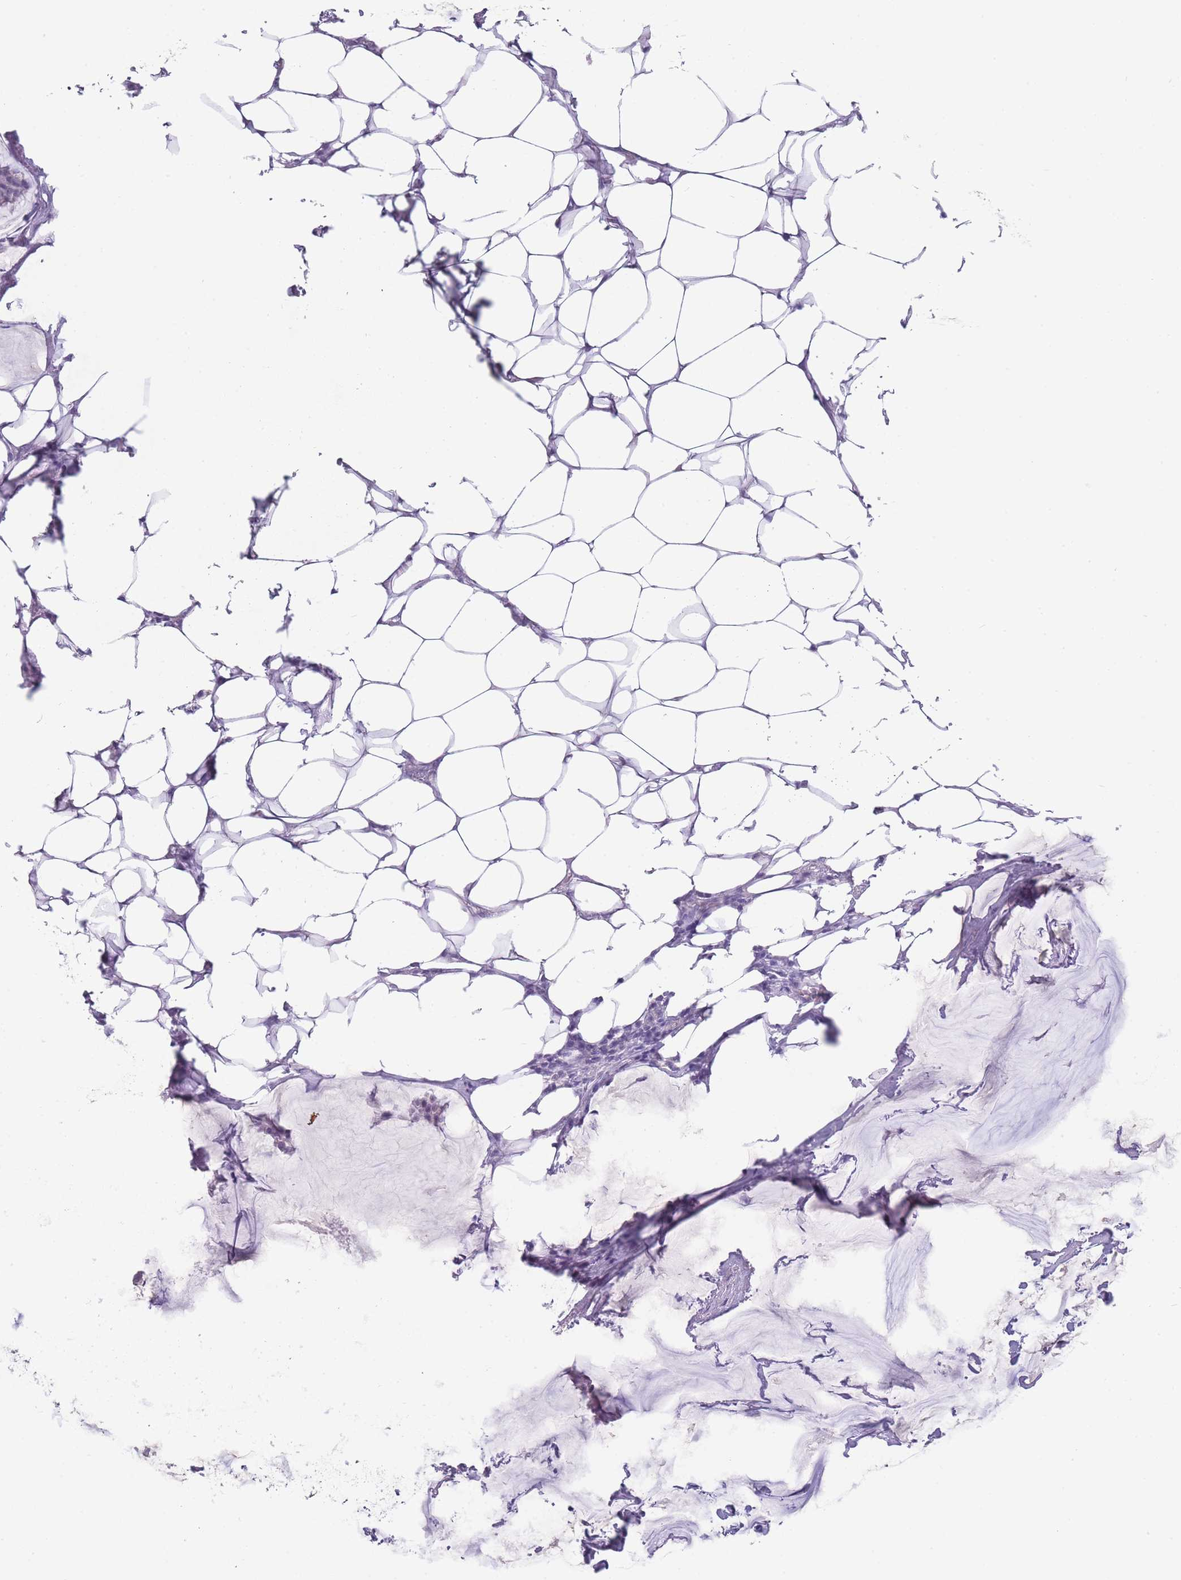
{"staining": {"intensity": "negative", "quantity": "none", "location": "none"}, "tissue": "breast cancer", "cell_type": "Tumor cells", "image_type": "cancer", "snomed": [{"axis": "morphology", "description": "Duct carcinoma"}, {"axis": "topography", "description": "Breast"}], "caption": "A histopathology image of human breast cancer is negative for staining in tumor cells.", "gene": "DCANP1", "patient": {"sex": "female", "age": 93}}